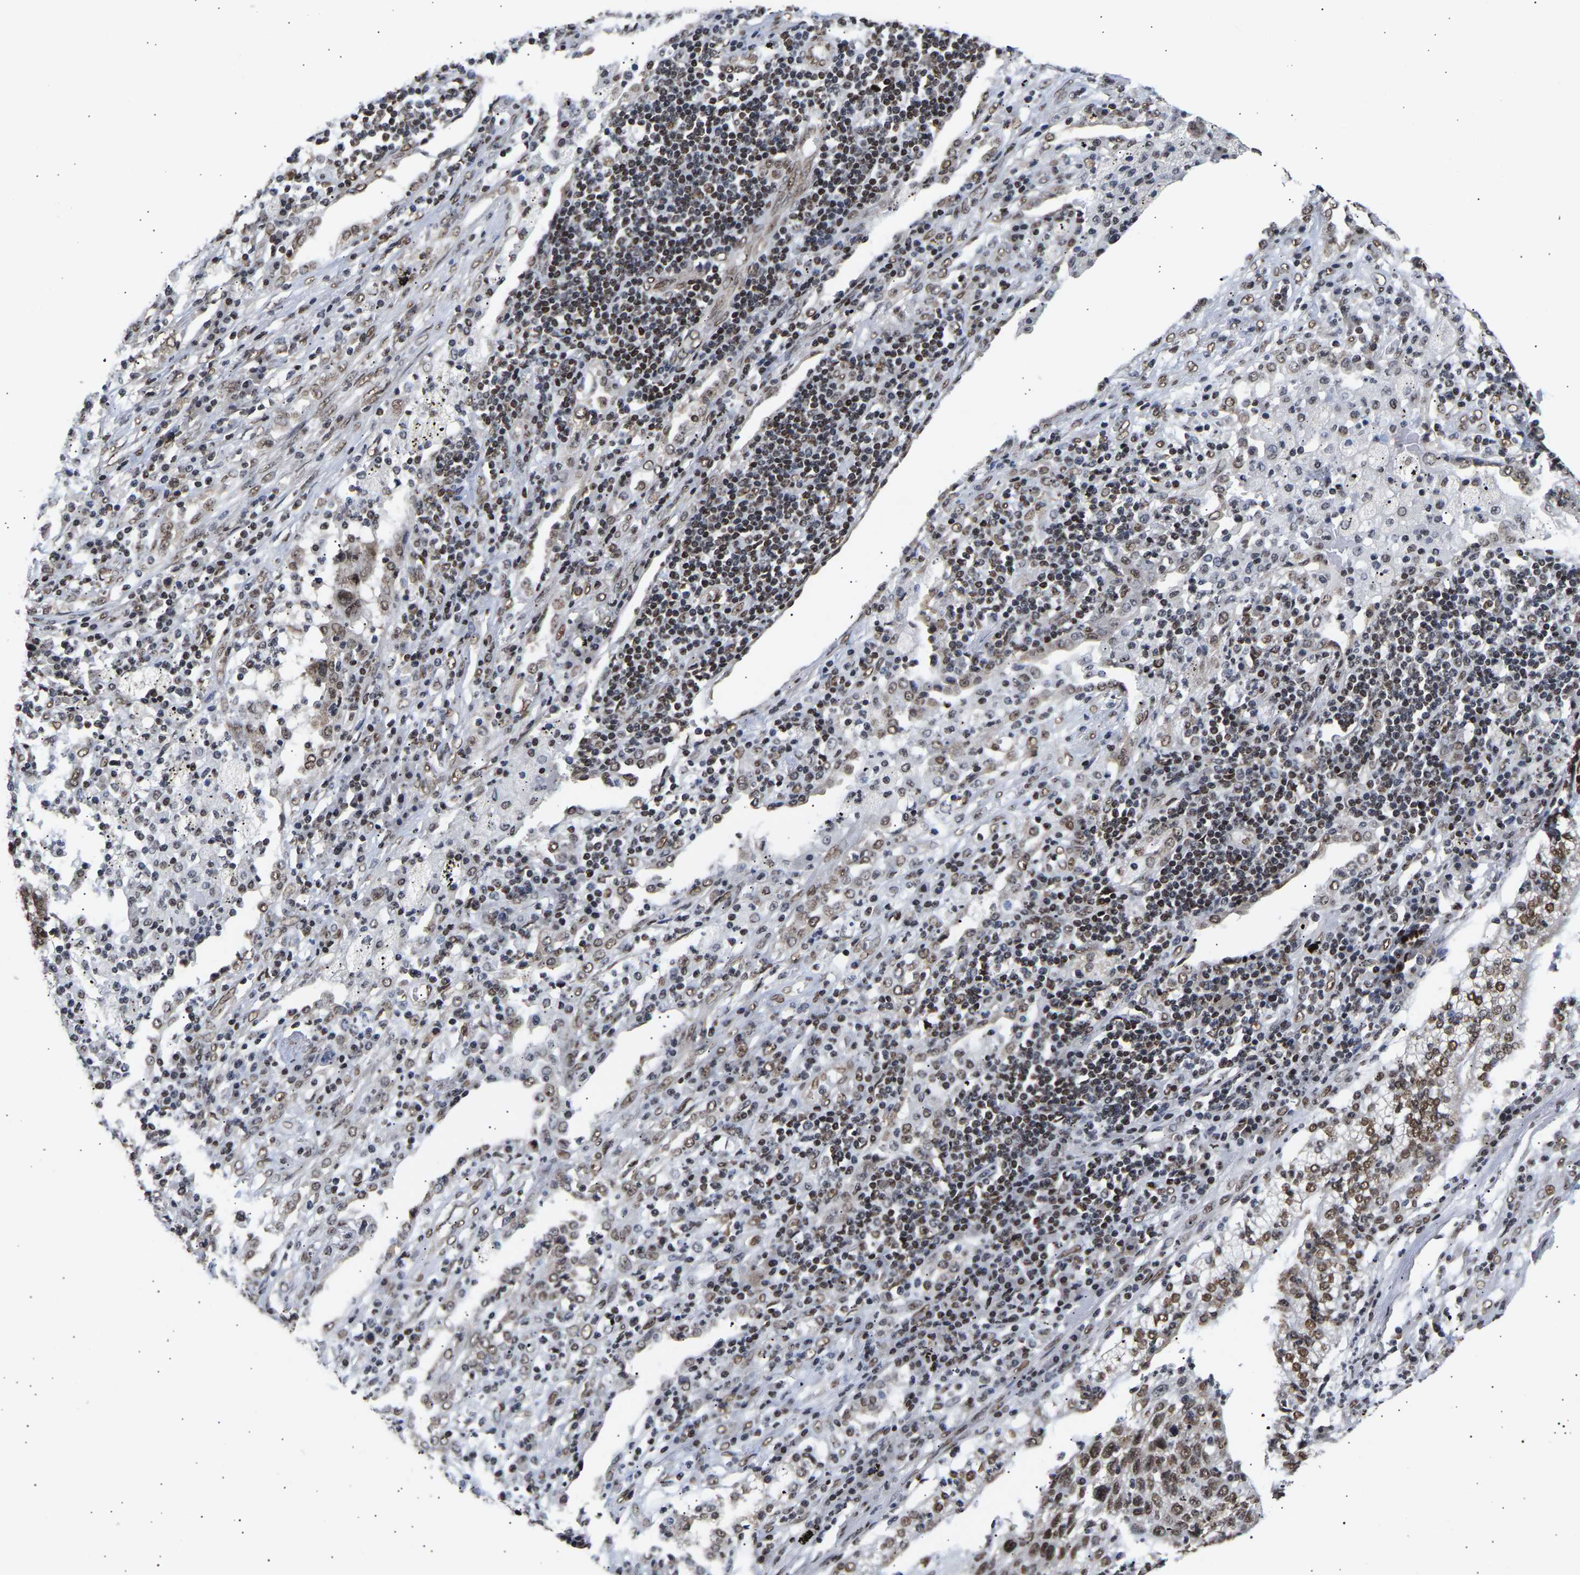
{"staining": {"intensity": "strong", "quantity": ">75%", "location": "nuclear"}, "tissue": "lung cancer", "cell_type": "Tumor cells", "image_type": "cancer", "snomed": [{"axis": "morphology", "description": "Squamous cell carcinoma, NOS"}, {"axis": "topography", "description": "Lung"}], "caption": "Lung cancer was stained to show a protein in brown. There is high levels of strong nuclear positivity in approximately >75% of tumor cells.", "gene": "PSIP1", "patient": {"sex": "female", "age": 63}}